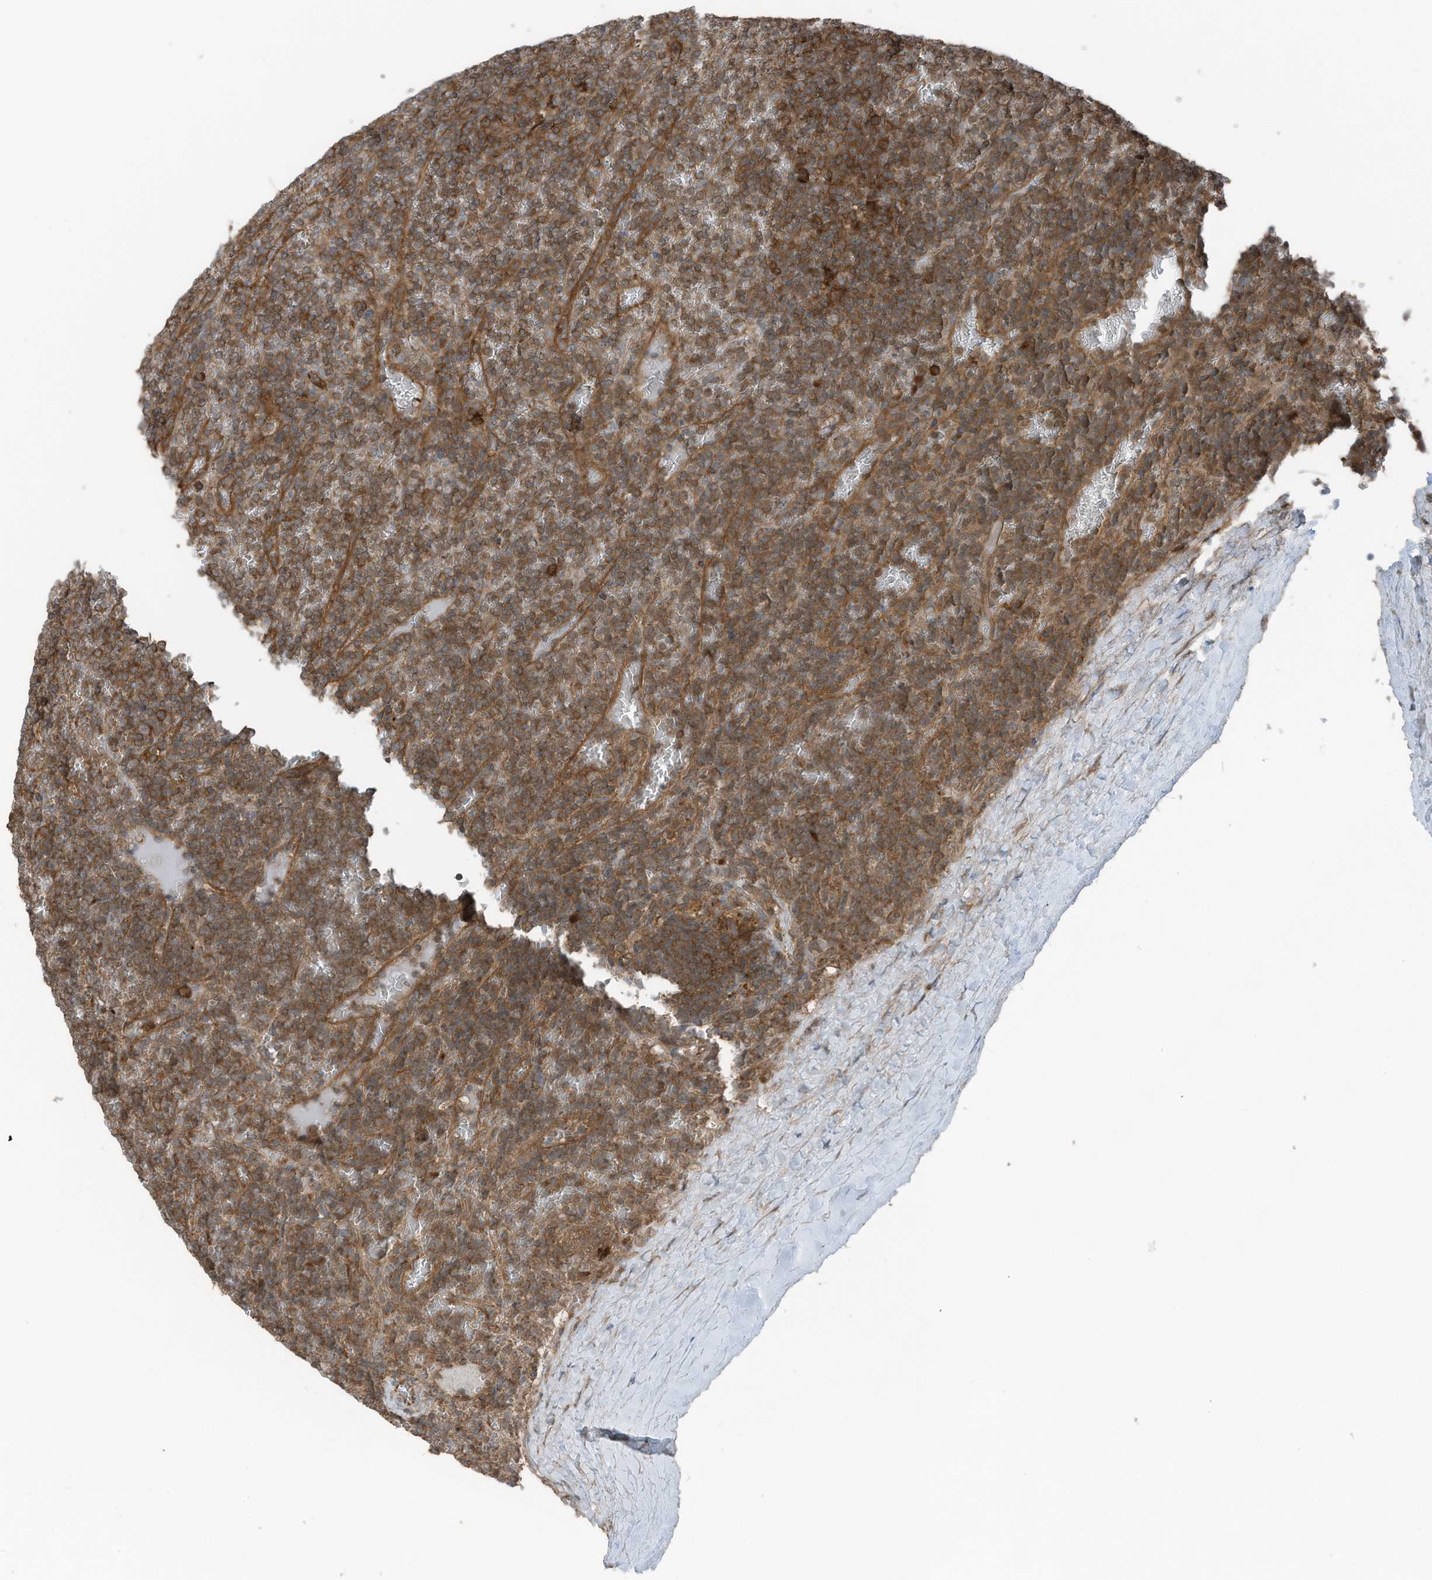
{"staining": {"intensity": "moderate", "quantity": ">75%", "location": "cytoplasmic/membranous"}, "tissue": "lymphoma", "cell_type": "Tumor cells", "image_type": "cancer", "snomed": [{"axis": "morphology", "description": "Malignant lymphoma, non-Hodgkin's type, Low grade"}, {"axis": "topography", "description": "Spleen"}], "caption": "IHC histopathology image of malignant lymphoma, non-Hodgkin's type (low-grade) stained for a protein (brown), which reveals medium levels of moderate cytoplasmic/membranous staining in about >75% of tumor cells.", "gene": "TXNDC9", "patient": {"sex": "female", "age": 19}}